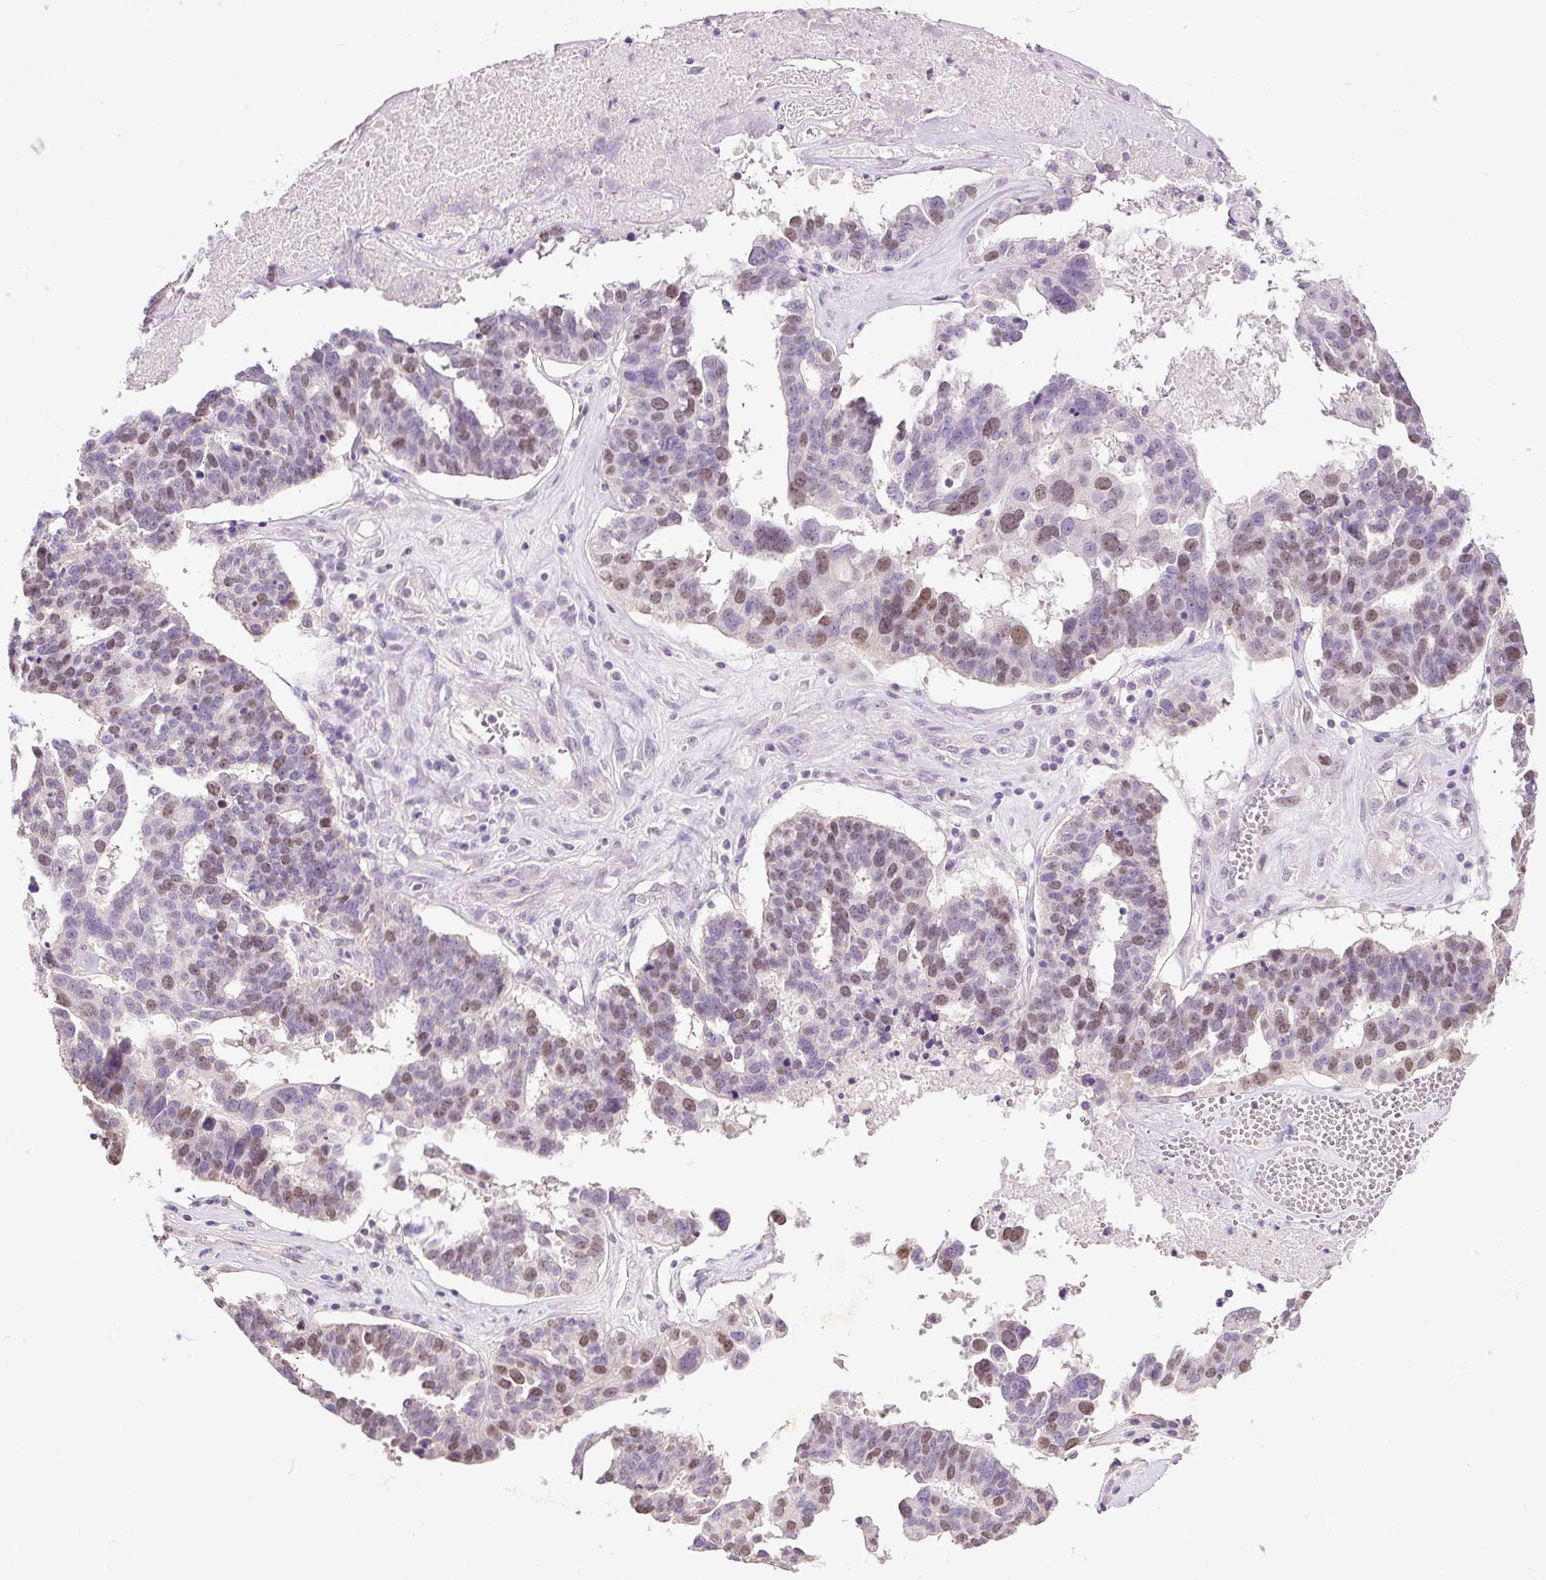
{"staining": {"intensity": "moderate", "quantity": "25%-75%", "location": "nuclear"}, "tissue": "ovarian cancer", "cell_type": "Tumor cells", "image_type": "cancer", "snomed": [{"axis": "morphology", "description": "Cystadenocarcinoma, serous, NOS"}, {"axis": "topography", "description": "Ovary"}], "caption": "A medium amount of moderate nuclear staining is appreciated in about 25%-75% of tumor cells in serous cystadenocarcinoma (ovarian) tissue.", "gene": "RACGAP1", "patient": {"sex": "female", "age": 59}}